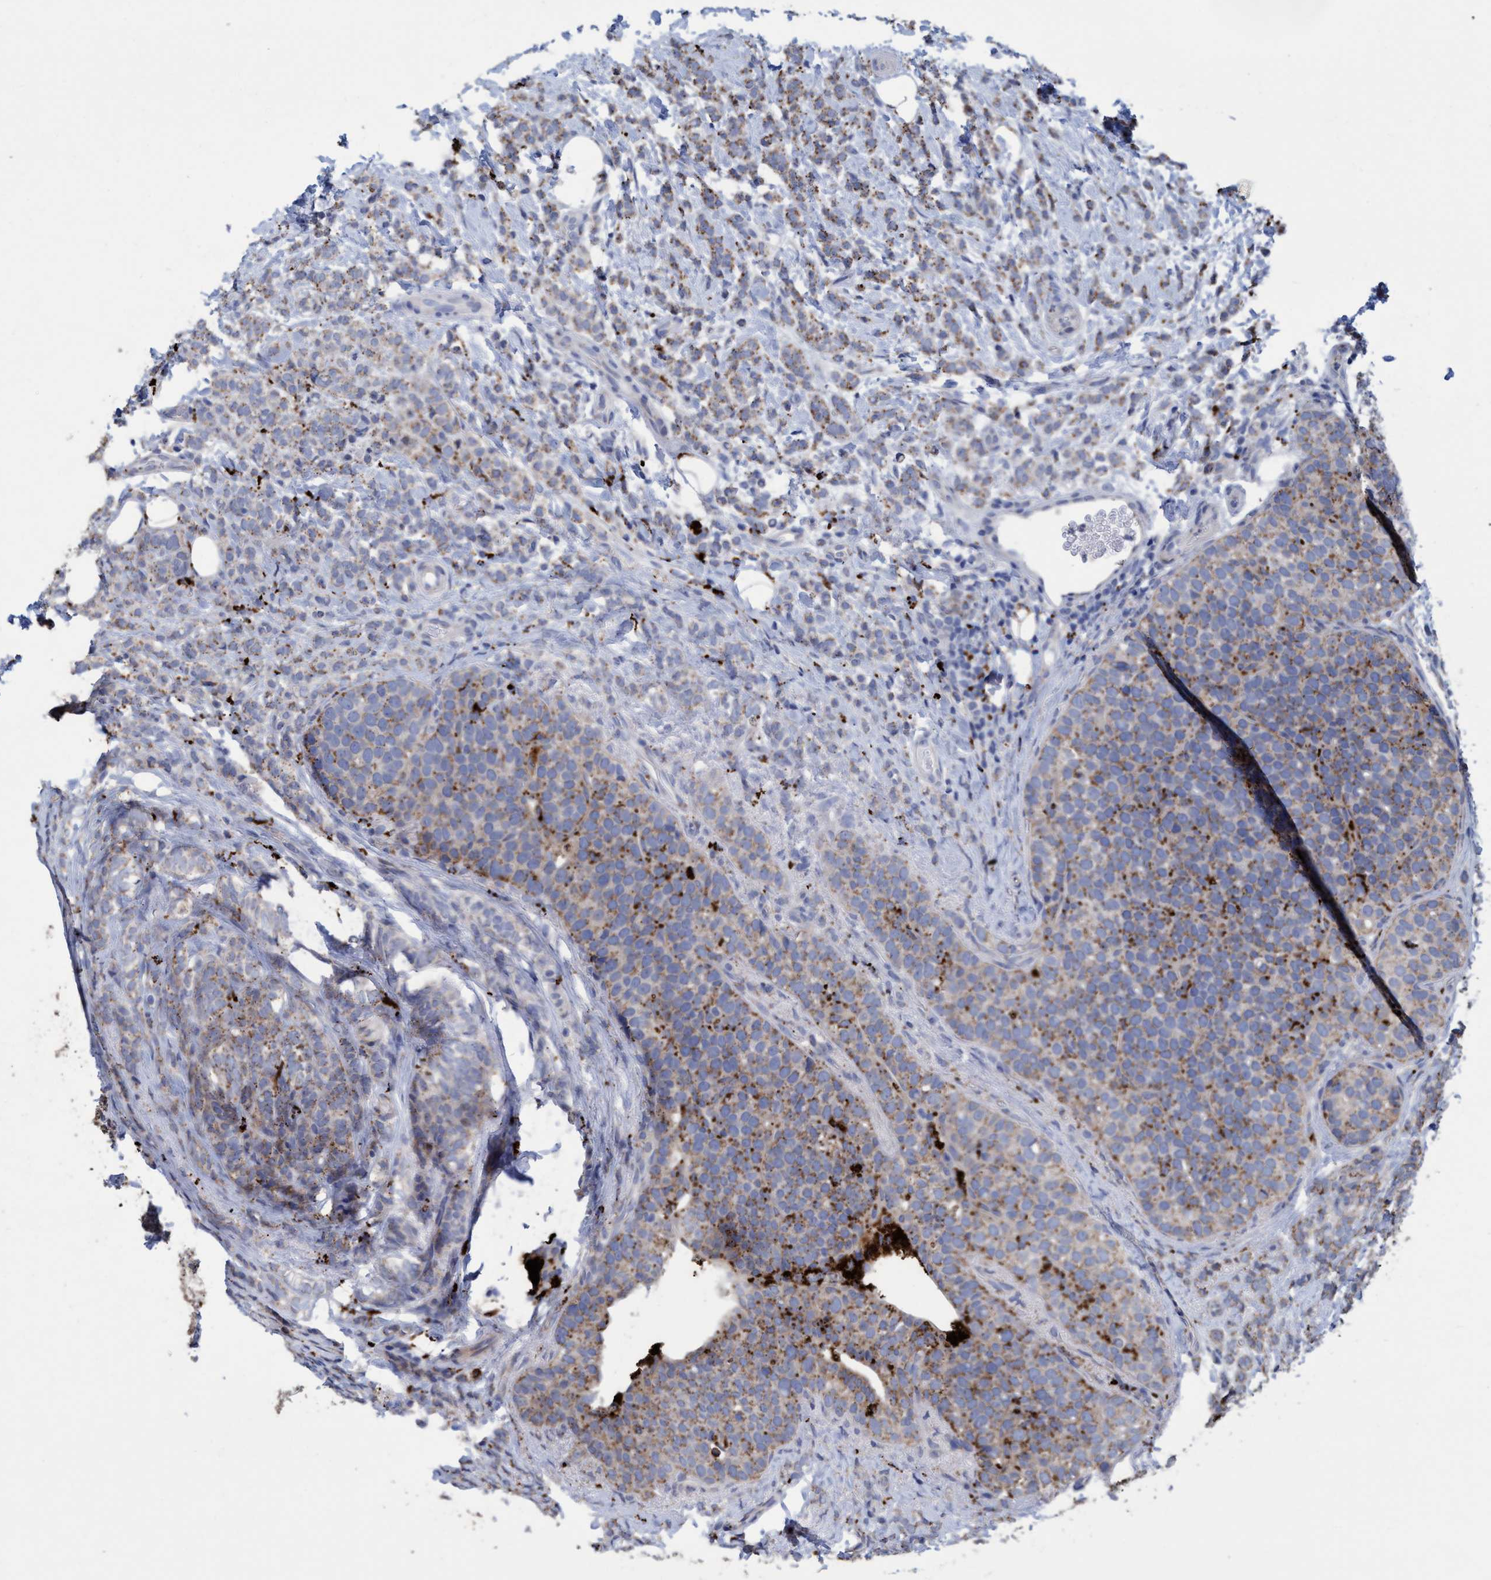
{"staining": {"intensity": "moderate", "quantity": ">75%", "location": "cytoplasmic/membranous"}, "tissue": "breast cancer", "cell_type": "Tumor cells", "image_type": "cancer", "snomed": [{"axis": "morphology", "description": "Lobular carcinoma"}, {"axis": "topography", "description": "Breast"}], "caption": "Breast lobular carcinoma stained with a brown dye demonstrates moderate cytoplasmic/membranous positive staining in about >75% of tumor cells.", "gene": "BBS9", "patient": {"sex": "female", "age": 50}}